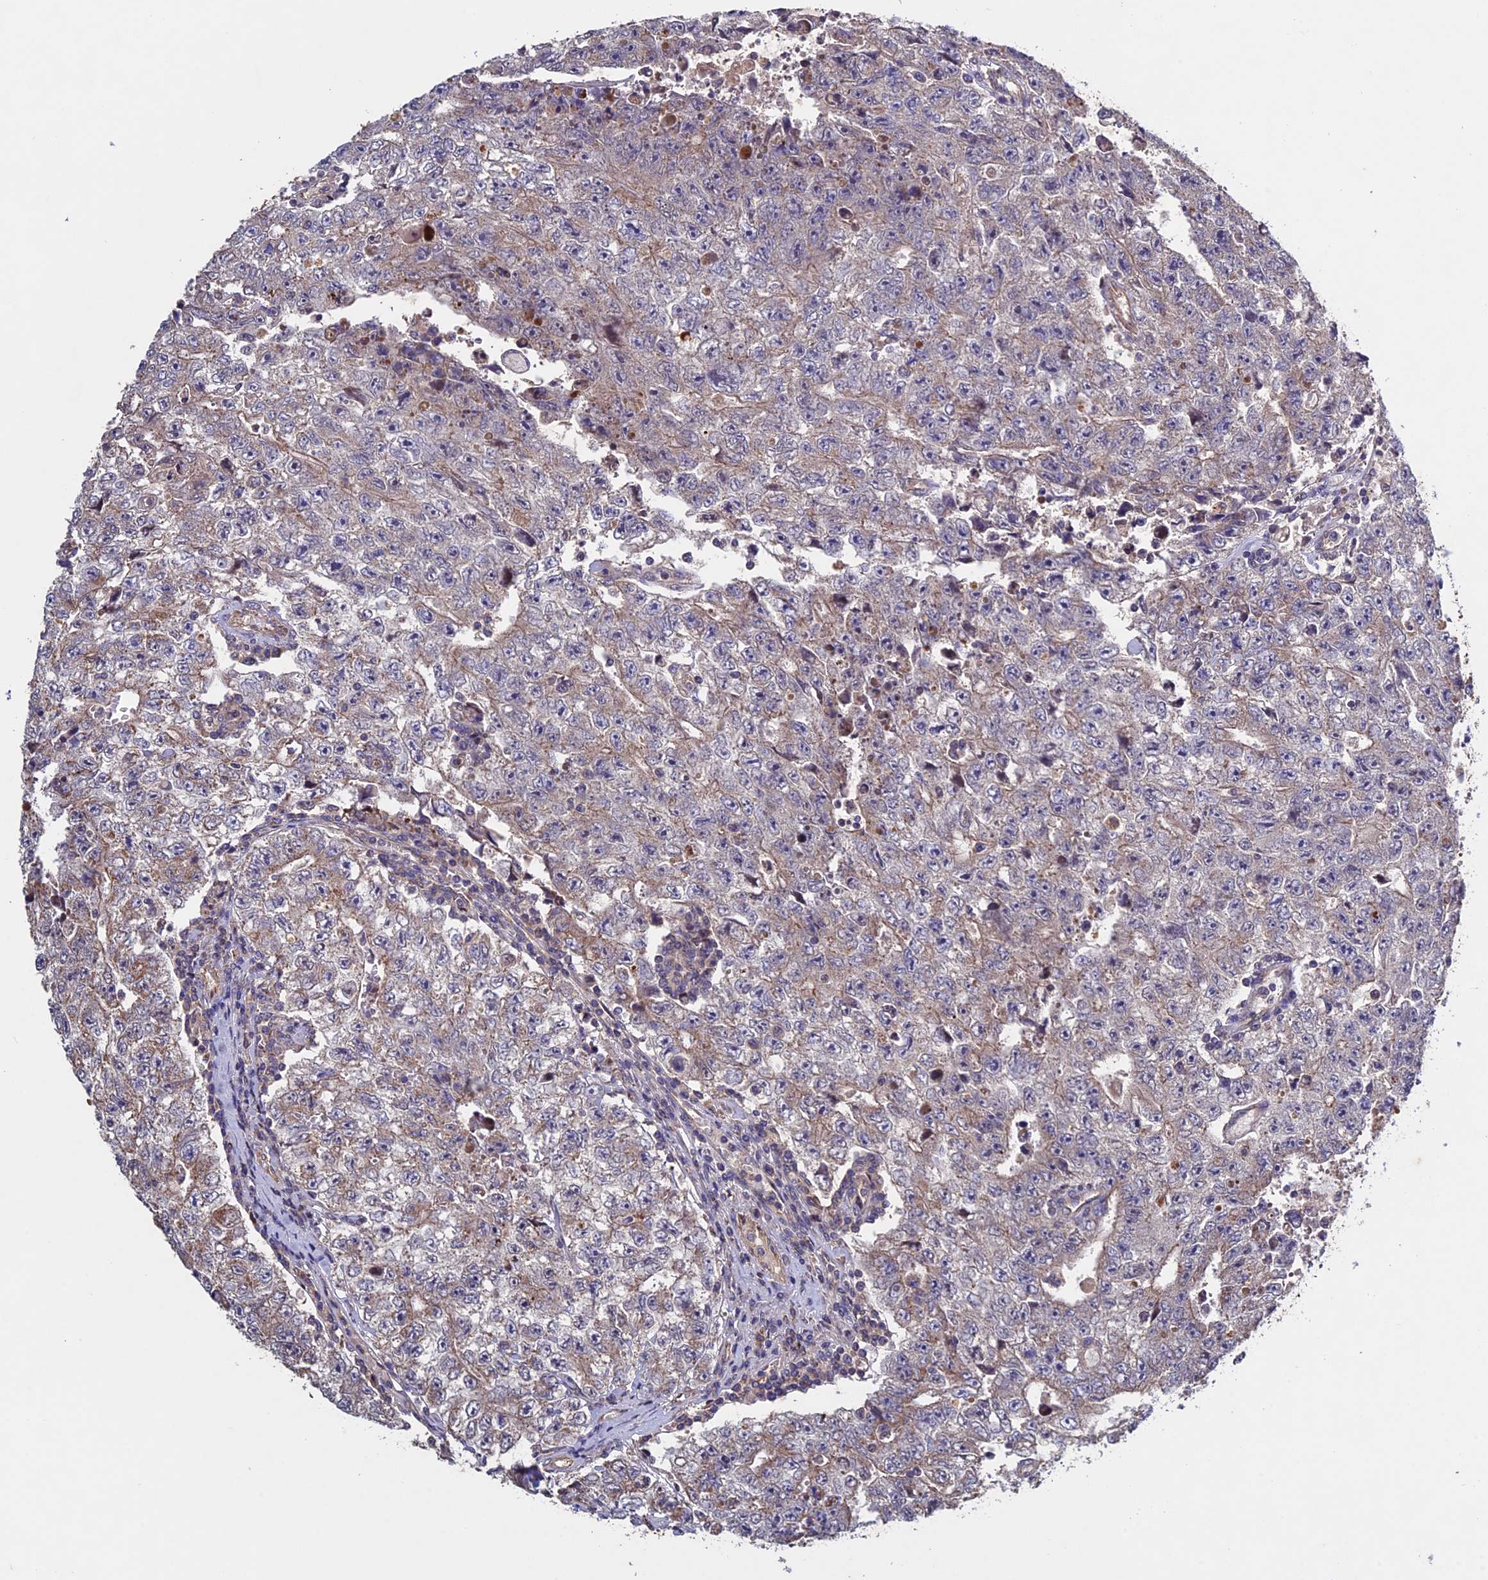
{"staining": {"intensity": "moderate", "quantity": "<25%", "location": "cytoplasmic/membranous"}, "tissue": "testis cancer", "cell_type": "Tumor cells", "image_type": "cancer", "snomed": [{"axis": "morphology", "description": "Carcinoma, Embryonal, NOS"}, {"axis": "topography", "description": "Testis"}], "caption": "High-magnification brightfield microscopy of testis cancer (embryonal carcinoma) stained with DAB (brown) and counterstained with hematoxylin (blue). tumor cells exhibit moderate cytoplasmic/membranous expression is appreciated in approximately<25% of cells.", "gene": "RNF17", "patient": {"sex": "male", "age": 17}}